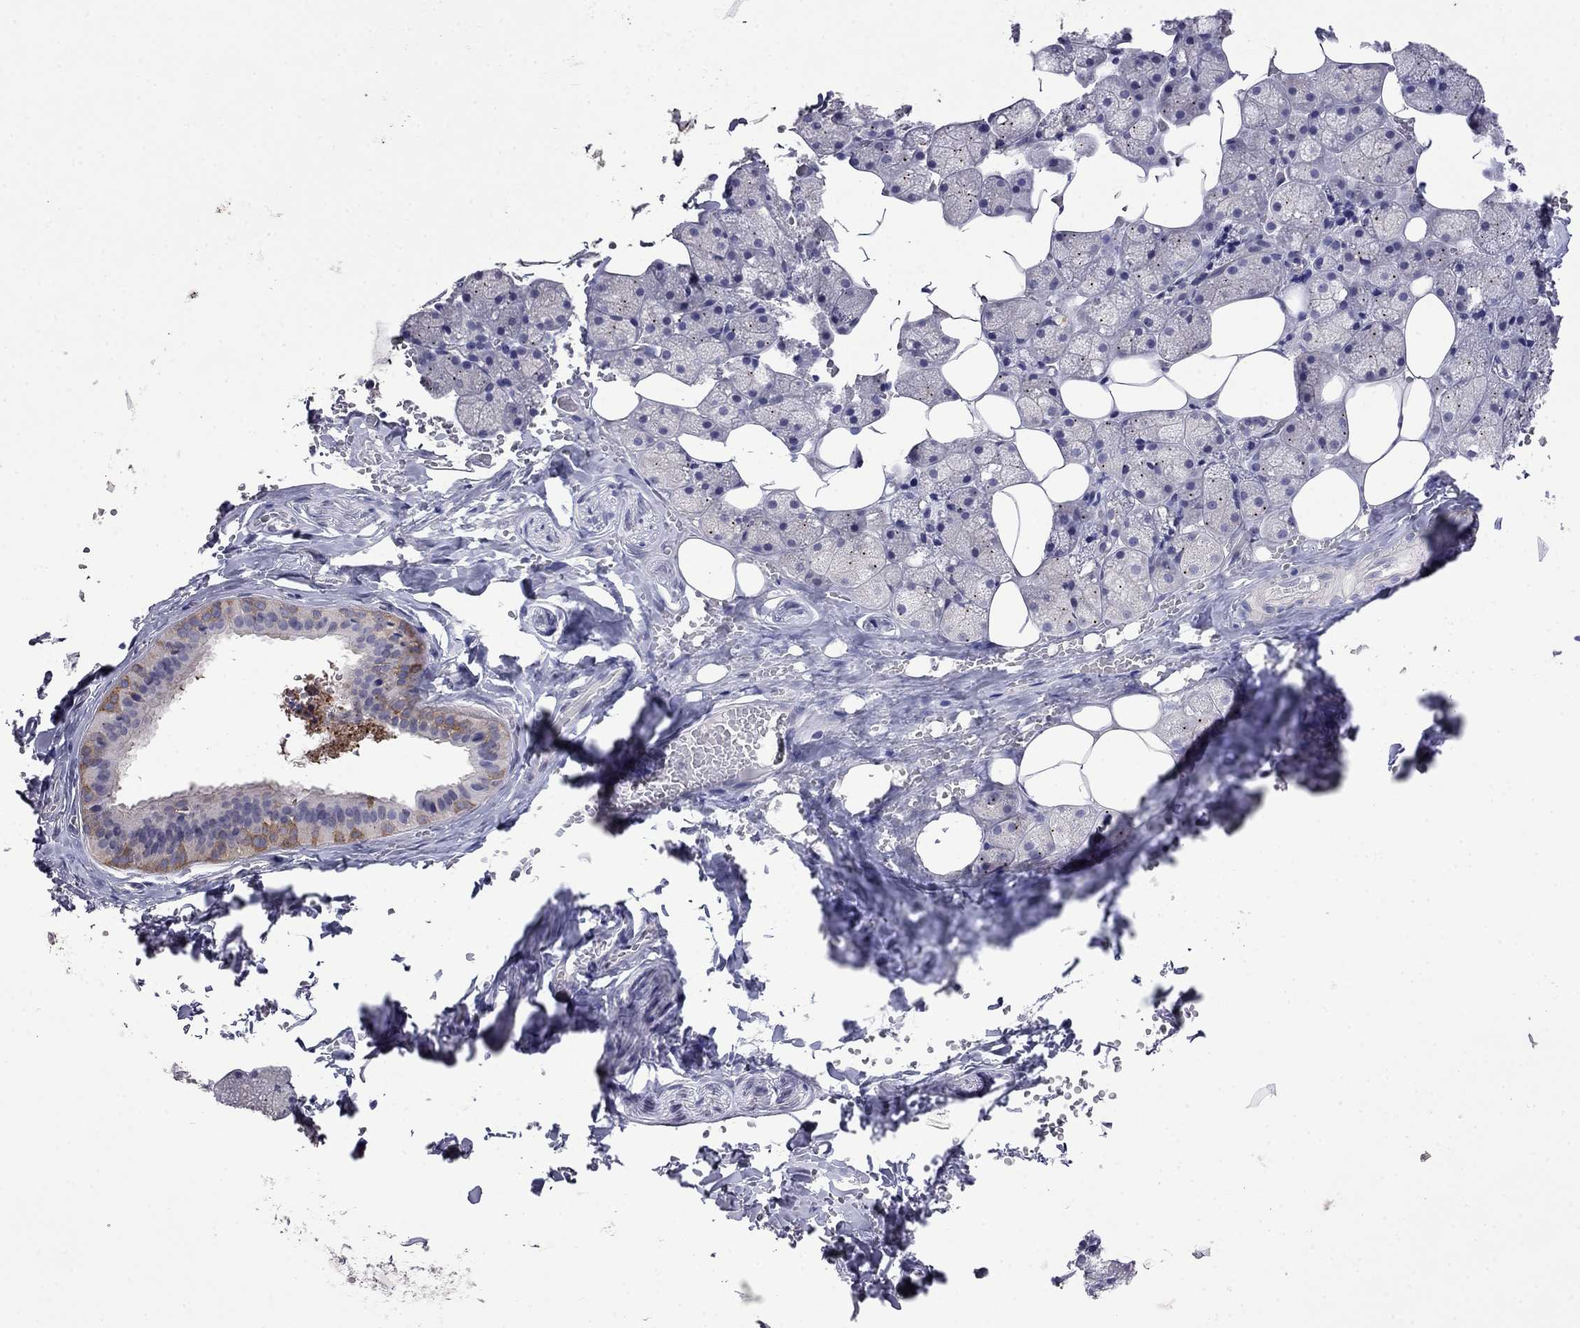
{"staining": {"intensity": "negative", "quantity": "none", "location": "none"}, "tissue": "salivary gland", "cell_type": "Glandular cells", "image_type": "normal", "snomed": [{"axis": "morphology", "description": "Normal tissue, NOS"}, {"axis": "topography", "description": "Salivary gland"}], "caption": "Immunohistochemistry image of benign human salivary gland stained for a protein (brown), which displays no staining in glandular cells. (Stains: DAB IHC with hematoxylin counter stain, Microscopy: brightfield microscopy at high magnification).", "gene": "PRR18", "patient": {"sex": "male", "age": 38}}